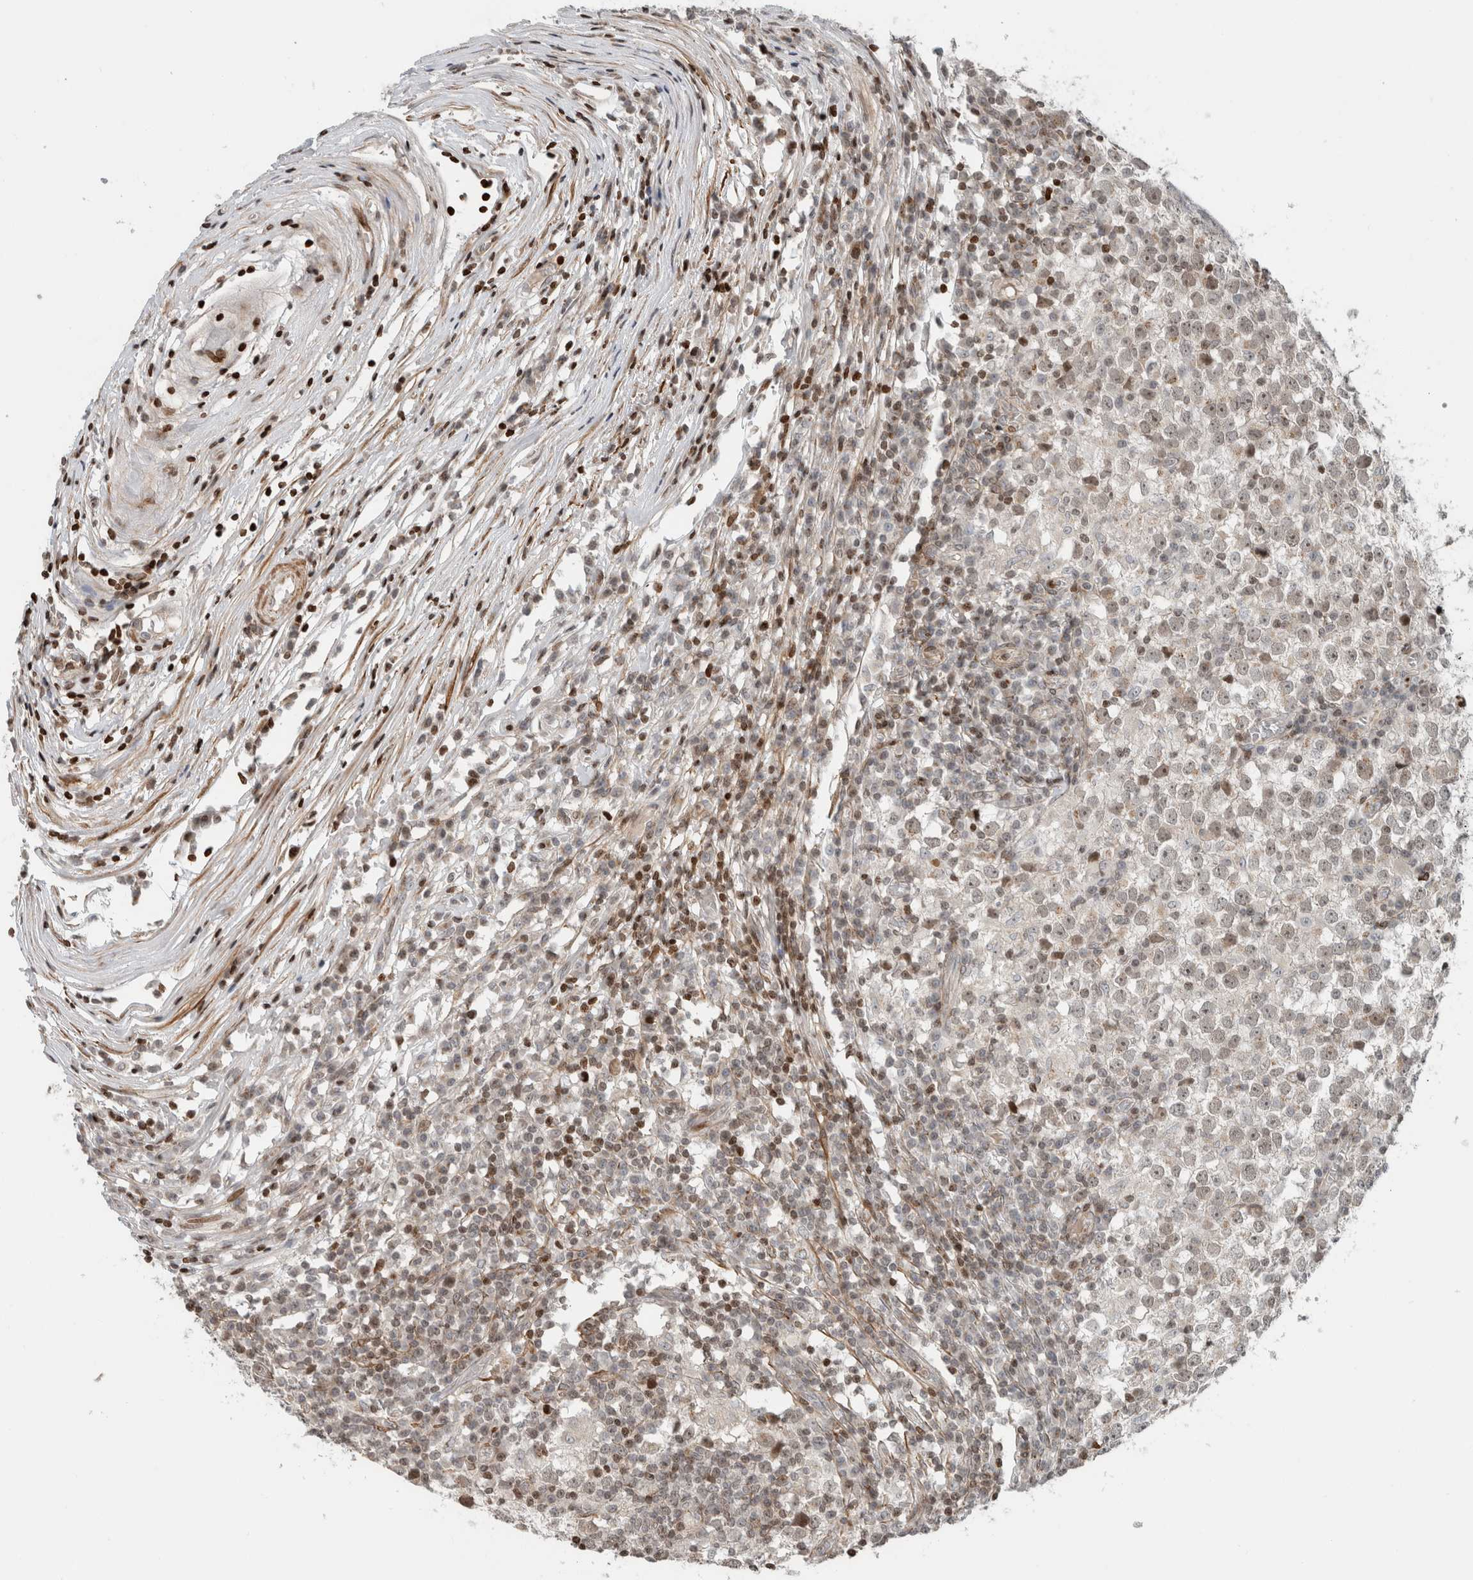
{"staining": {"intensity": "negative", "quantity": "none", "location": "none"}, "tissue": "testis cancer", "cell_type": "Tumor cells", "image_type": "cancer", "snomed": [{"axis": "morphology", "description": "Seminoma, NOS"}, {"axis": "topography", "description": "Testis"}], "caption": "Tumor cells show no significant protein expression in testis cancer (seminoma).", "gene": "GINS4", "patient": {"sex": "male", "age": 65}}